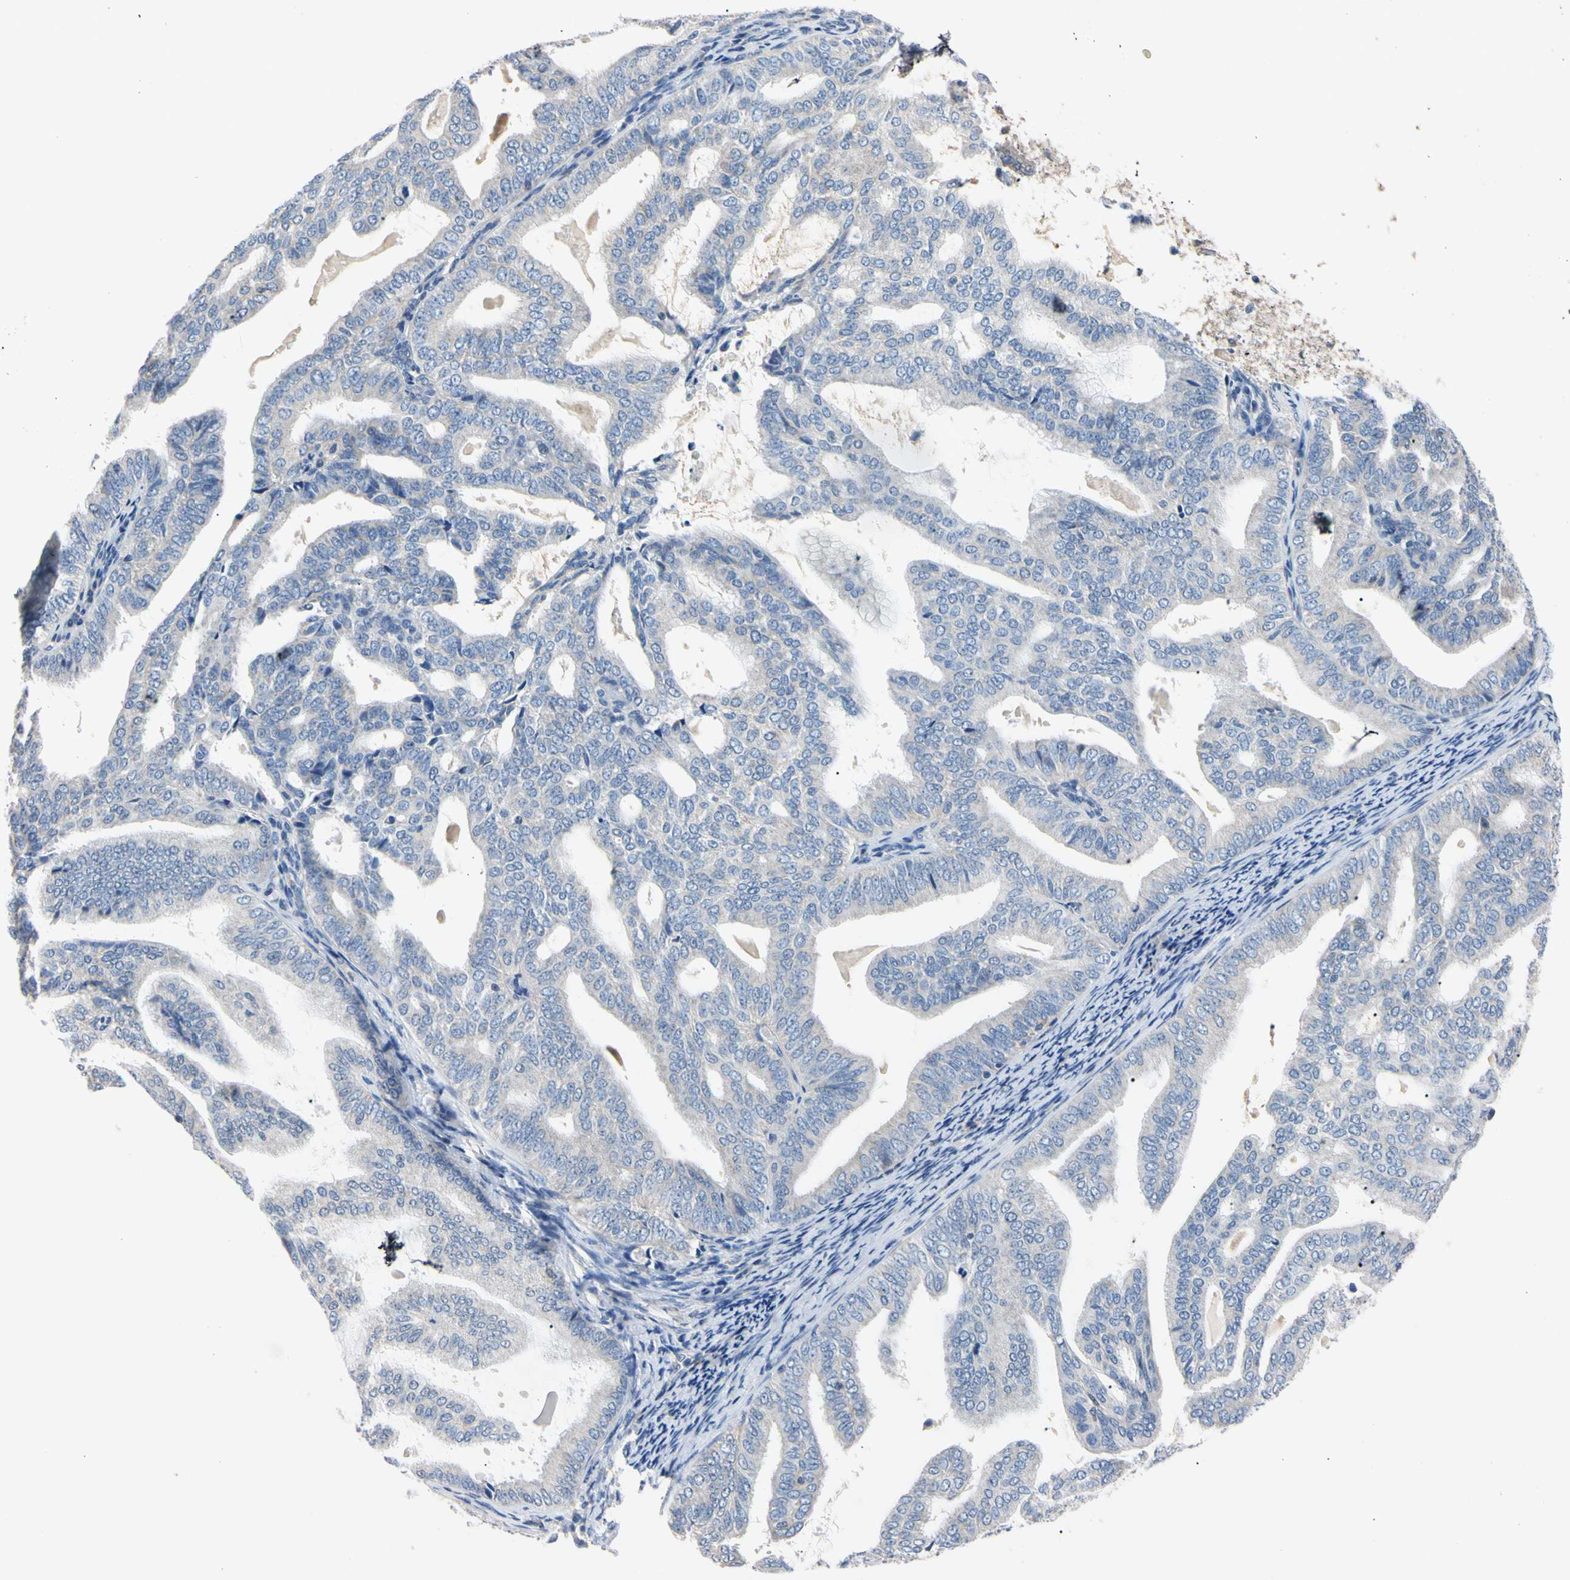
{"staining": {"intensity": "negative", "quantity": "none", "location": "none"}, "tissue": "endometrial cancer", "cell_type": "Tumor cells", "image_type": "cancer", "snomed": [{"axis": "morphology", "description": "Adenocarcinoma, NOS"}, {"axis": "topography", "description": "Endometrium"}], "caption": "This is an immunohistochemistry (IHC) image of endometrial adenocarcinoma. There is no staining in tumor cells.", "gene": "PNKD", "patient": {"sex": "female", "age": 58}}